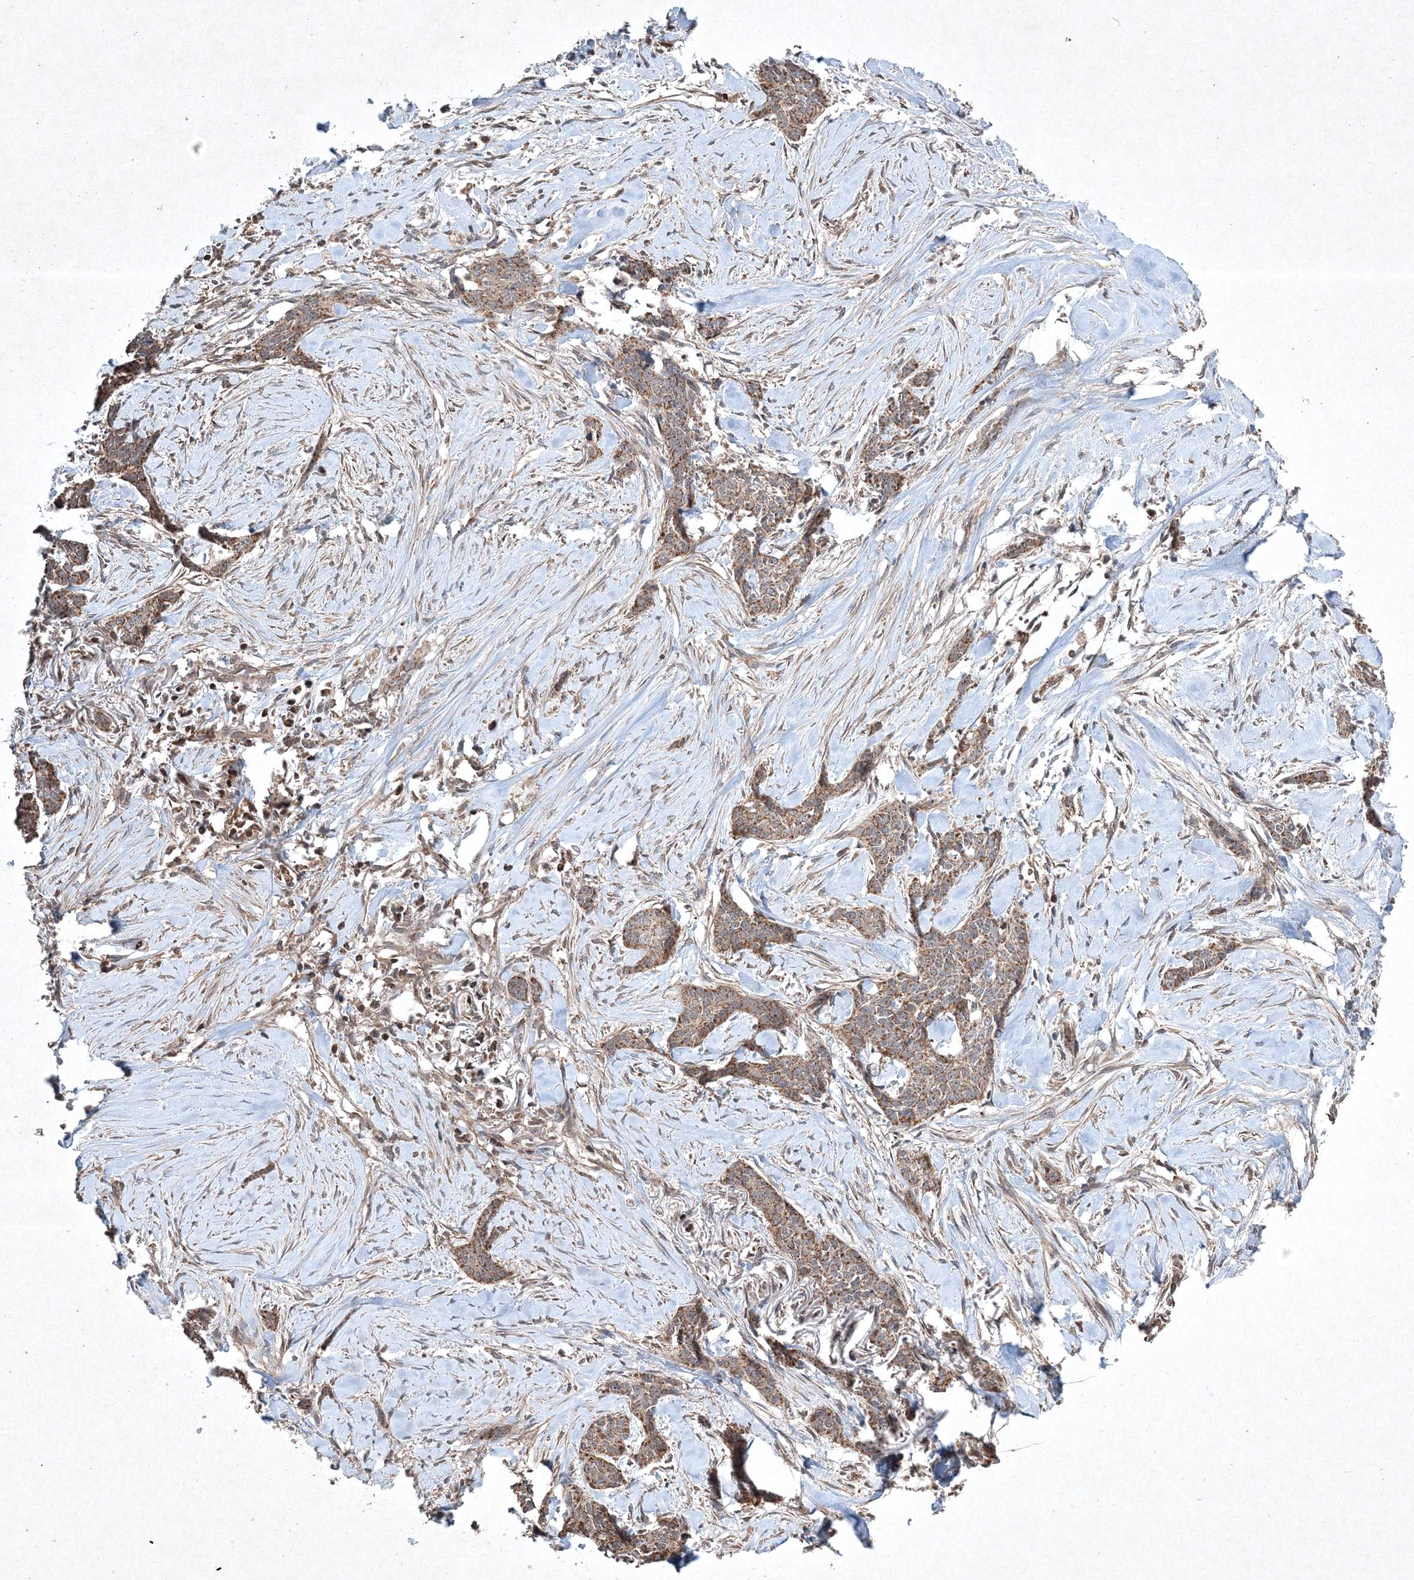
{"staining": {"intensity": "moderate", "quantity": ">75%", "location": "cytoplasmic/membranous"}, "tissue": "skin cancer", "cell_type": "Tumor cells", "image_type": "cancer", "snomed": [{"axis": "morphology", "description": "Basal cell carcinoma"}, {"axis": "topography", "description": "Skin"}], "caption": "A medium amount of moderate cytoplasmic/membranous positivity is appreciated in about >75% of tumor cells in skin cancer (basal cell carcinoma) tissue.", "gene": "PLTP", "patient": {"sex": "female", "age": 64}}